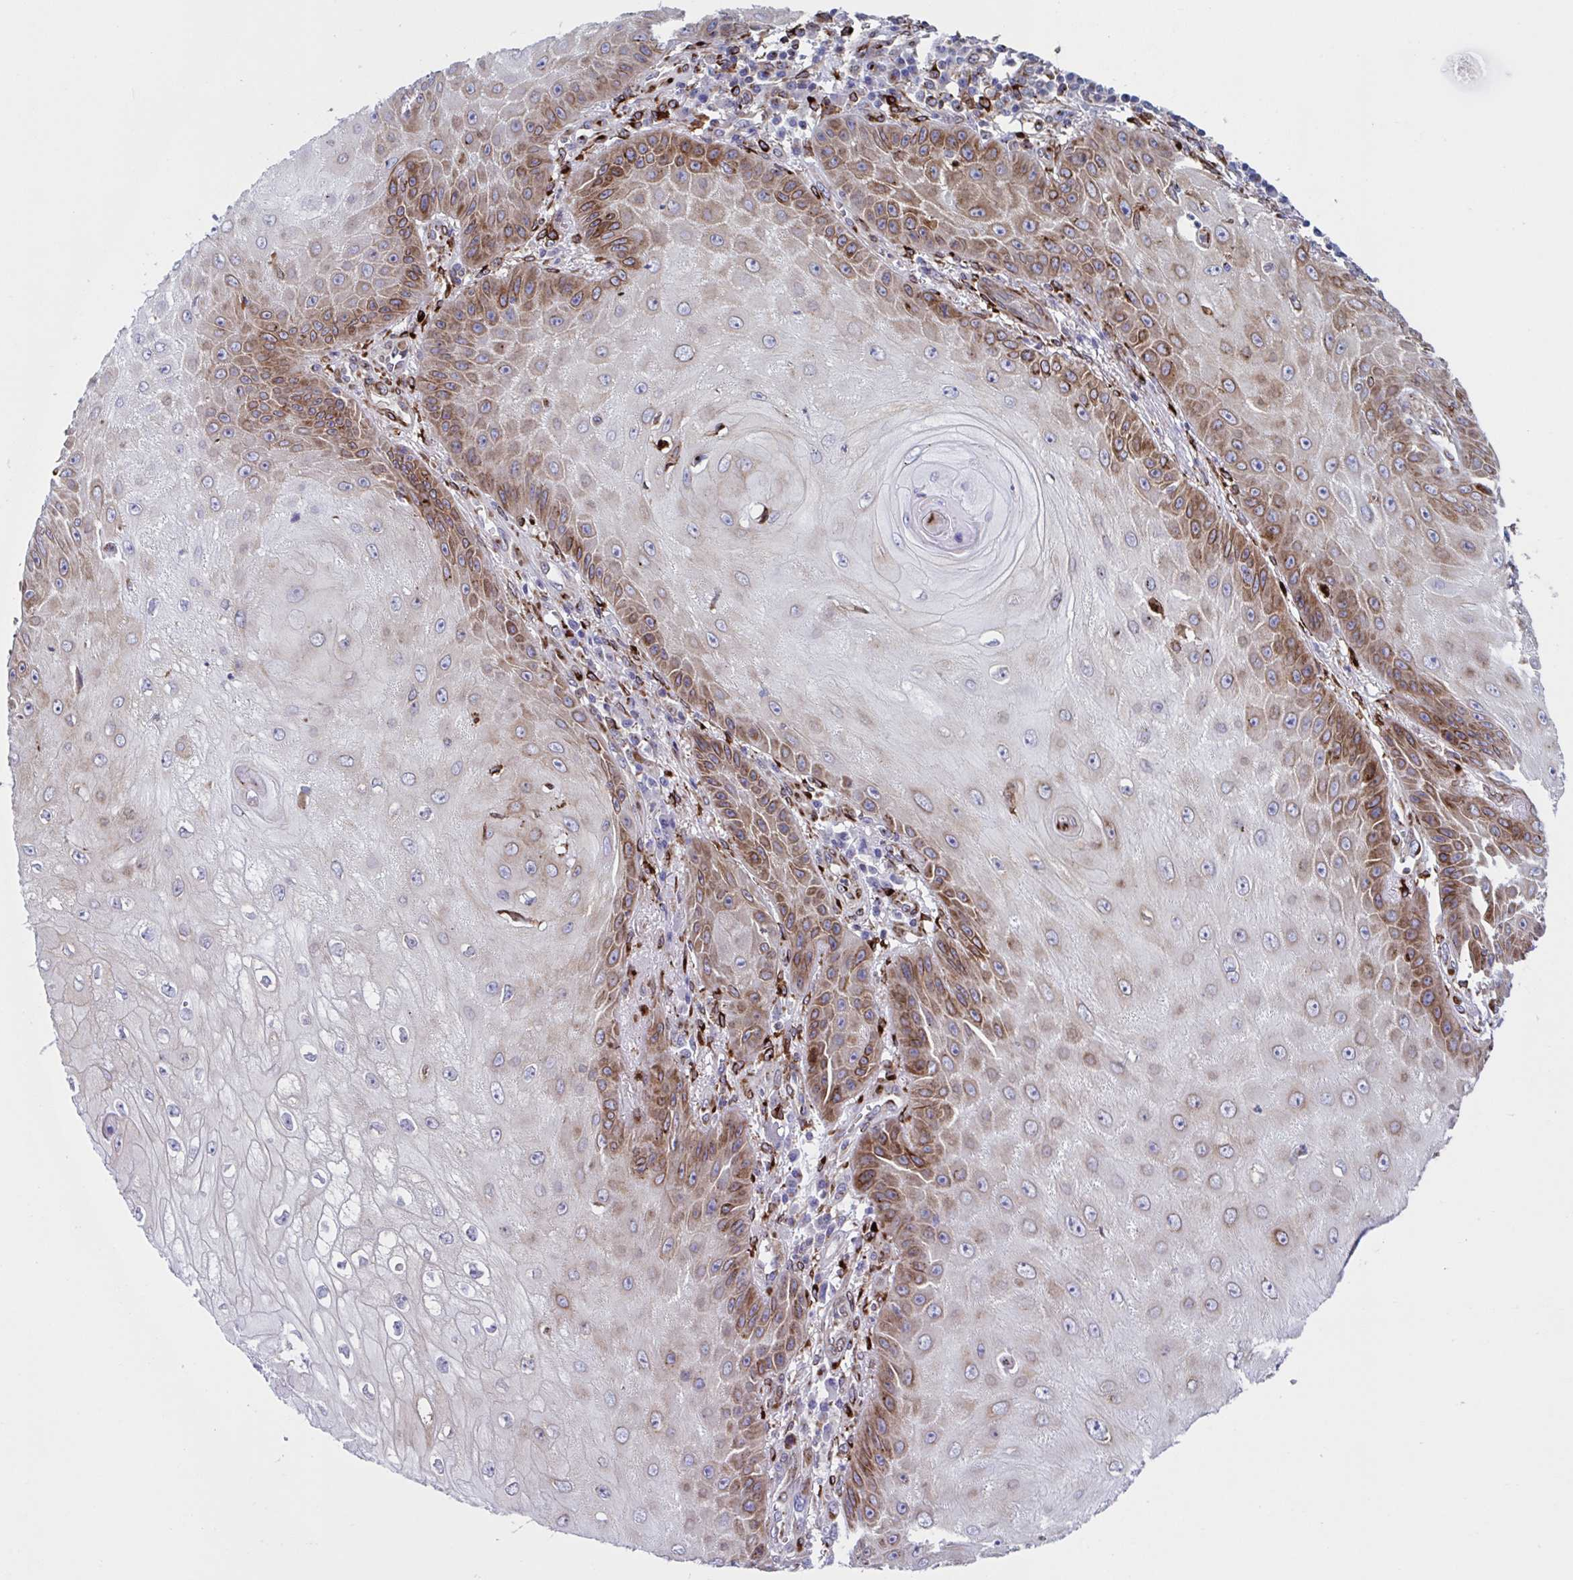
{"staining": {"intensity": "moderate", "quantity": "<25%", "location": "cytoplasmic/membranous"}, "tissue": "skin cancer", "cell_type": "Tumor cells", "image_type": "cancer", "snomed": [{"axis": "morphology", "description": "Squamous cell carcinoma, NOS"}, {"axis": "topography", "description": "Skin"}], "caption": "A high-resolution photomicrograph shows immunohistochemistry (IHC) staining of squamous cell carcinoma (skin), which exhibits moderate cytoplasmic/membranous staining in about <25% of tumor cells. (IHC, brightfield microscopy, high magnification).", "gene": "RFK", "patient": {"sex": "male", "age": 70}}